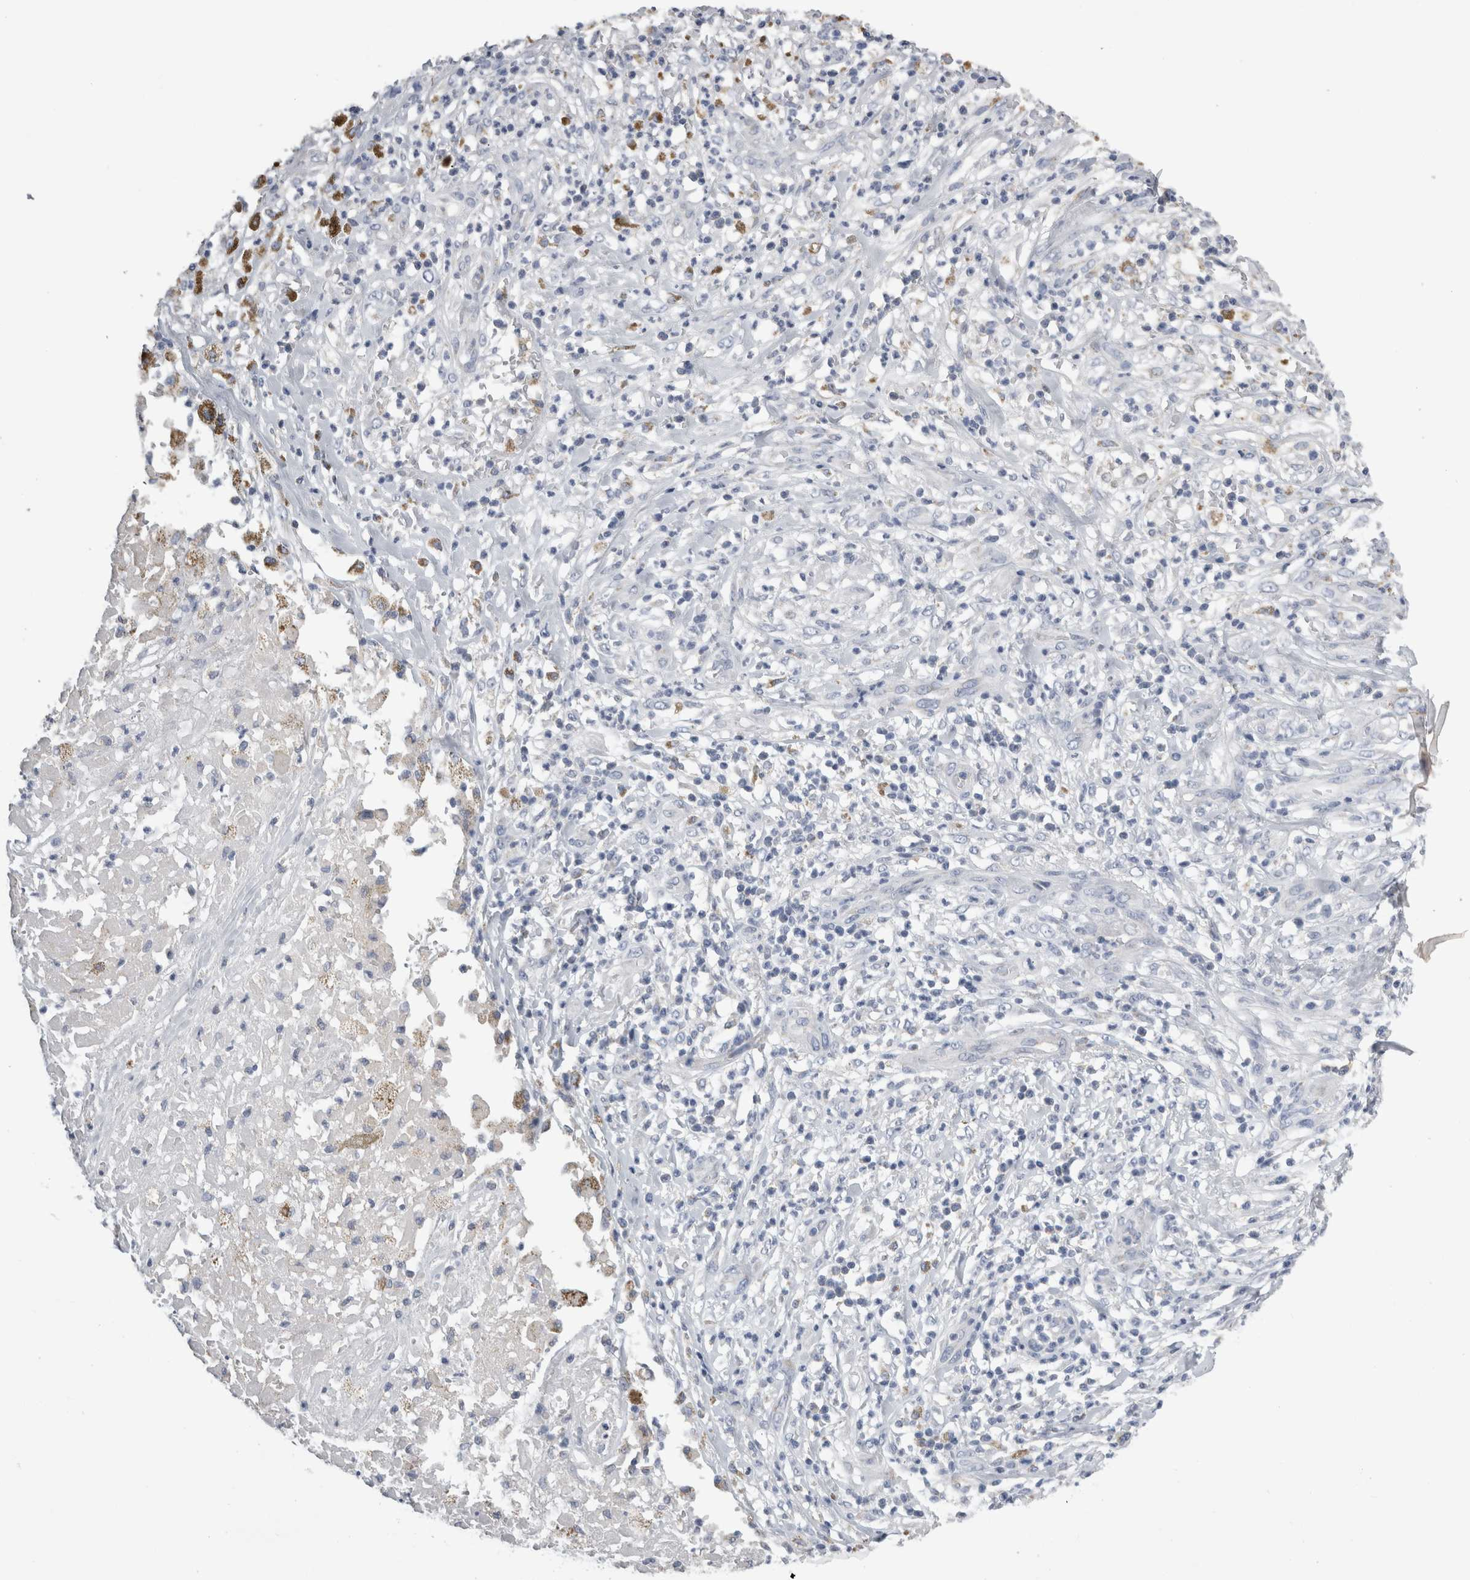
{"staining": {"intensity": "negative", "quantity": "none", "location": "none"}, "tissue": "melanoma", "cell_type": "Tumor cells", "image_type": "cancer", "snomed": [{"axis": "morphology", "description": "Necrosis, NOS"}, {"axis": "morphology", "description": "Malignant melanoma, NOS"}, {"axis": "topography", "description": "Skin"}], "caption": "Human malignant melanoma stained for a protein using IHC displays no positivity in tumor cells.", "gene": "DHRS4", "patient": {"sex": "female", "age": 87}}